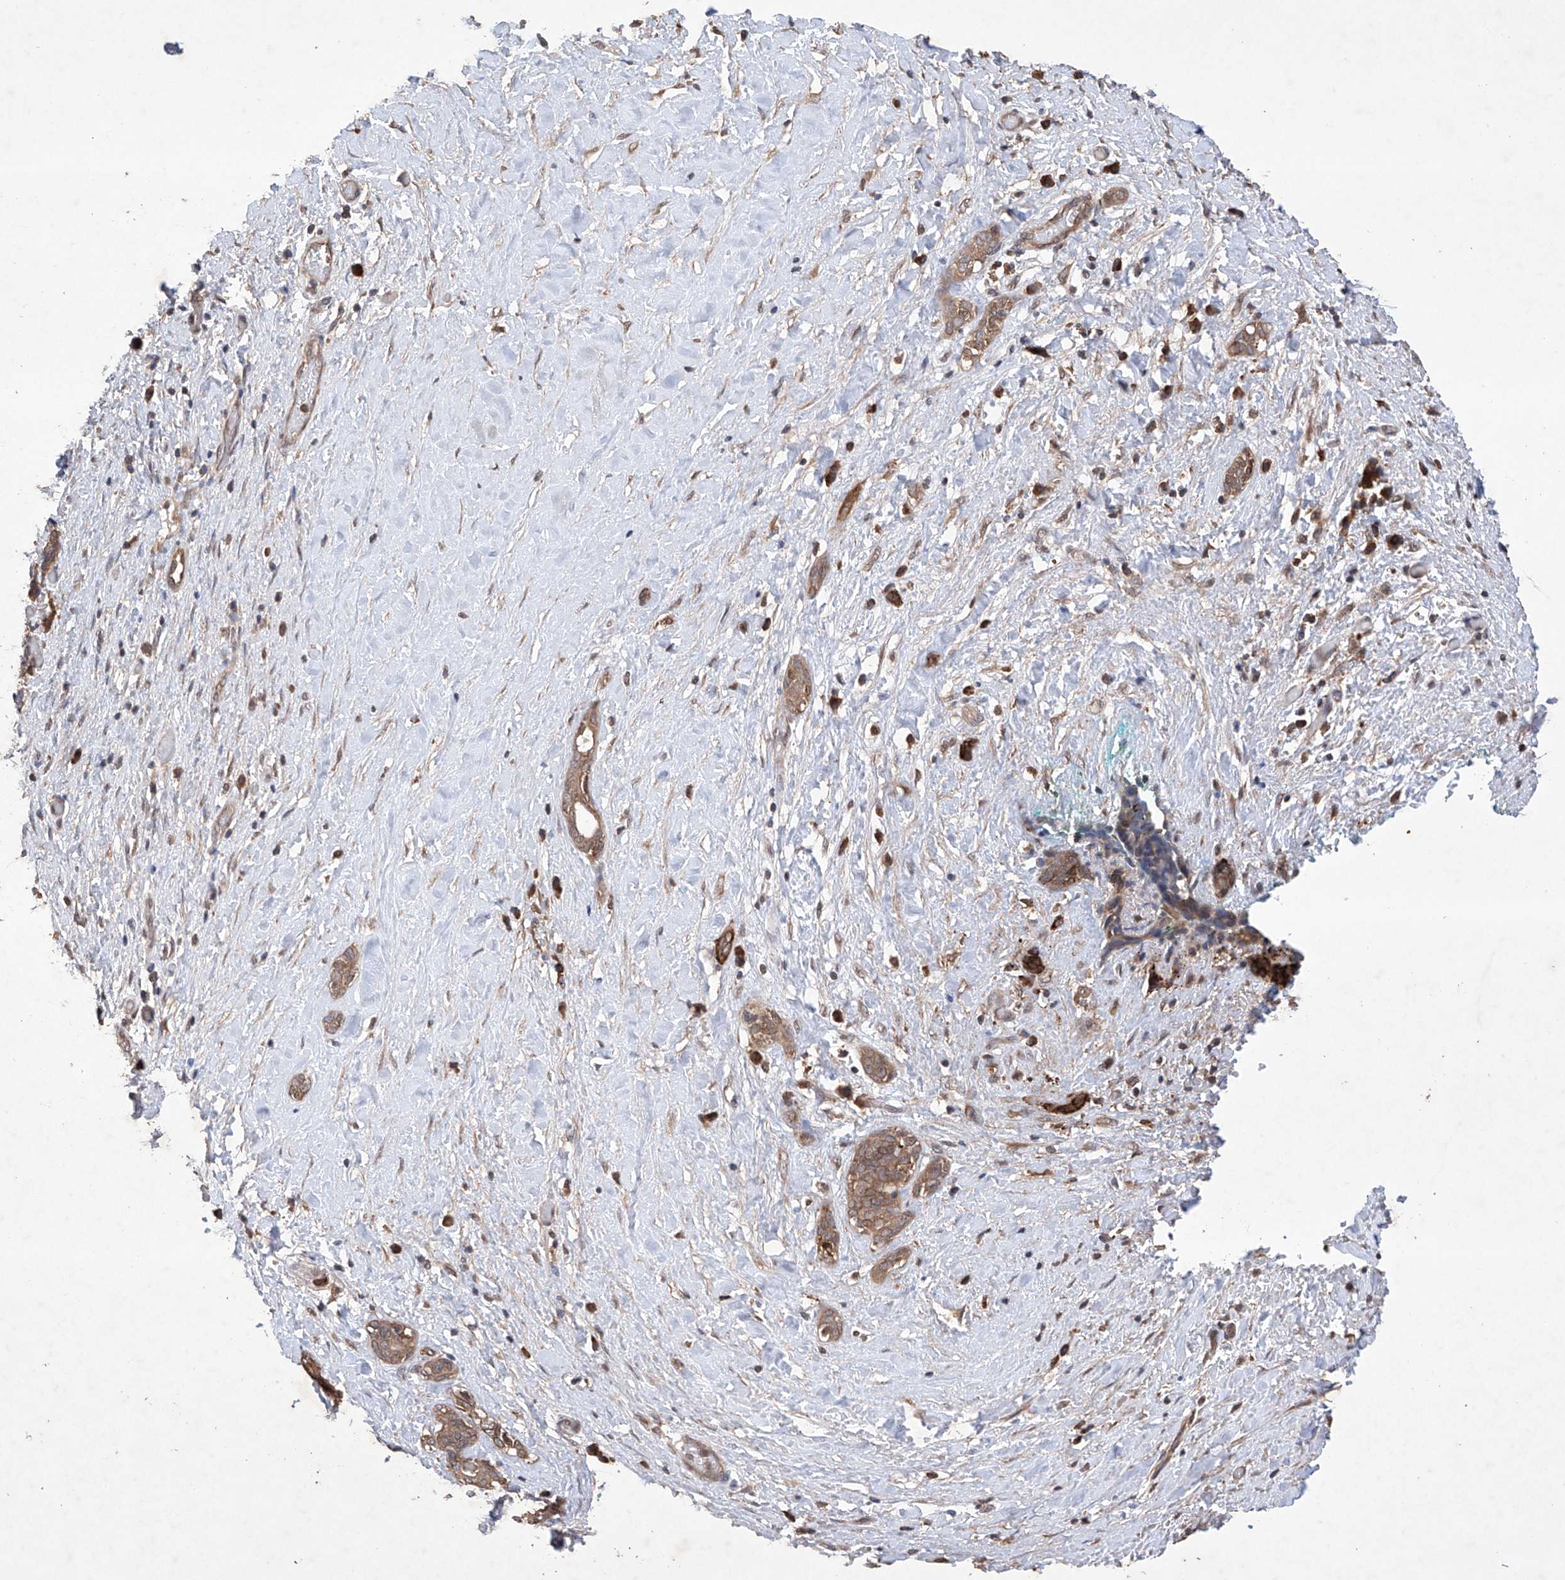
{"staining": {"intensity": "moderate", "quantity": ">75%", "location": "cytoplasmic/membranous"}, "tissue": "pancreatic cancer", "cell_type": "Tumor cells", "image_type": "cancer", "snomed": [{"axis": "morphology", "description": "Normal tissue, NOS"}, {"axis": "morphology", "description": "Adenocarcinoma, NOS"}, {"axis": "topography", "description": "Pancreas"}, {"axis": "topography", "description": "Peripheral nerve tissue"}], "caption": "This image reveals pancreatic cancer stained with IHC to label a protein in brown. The cytoplasmic/membranous of tumor cells show moderate positivity for the protein. Nuclei are counter-stained blue.", "gene": "LURAP1", "patient": {"sex": "female", "age": 63}}